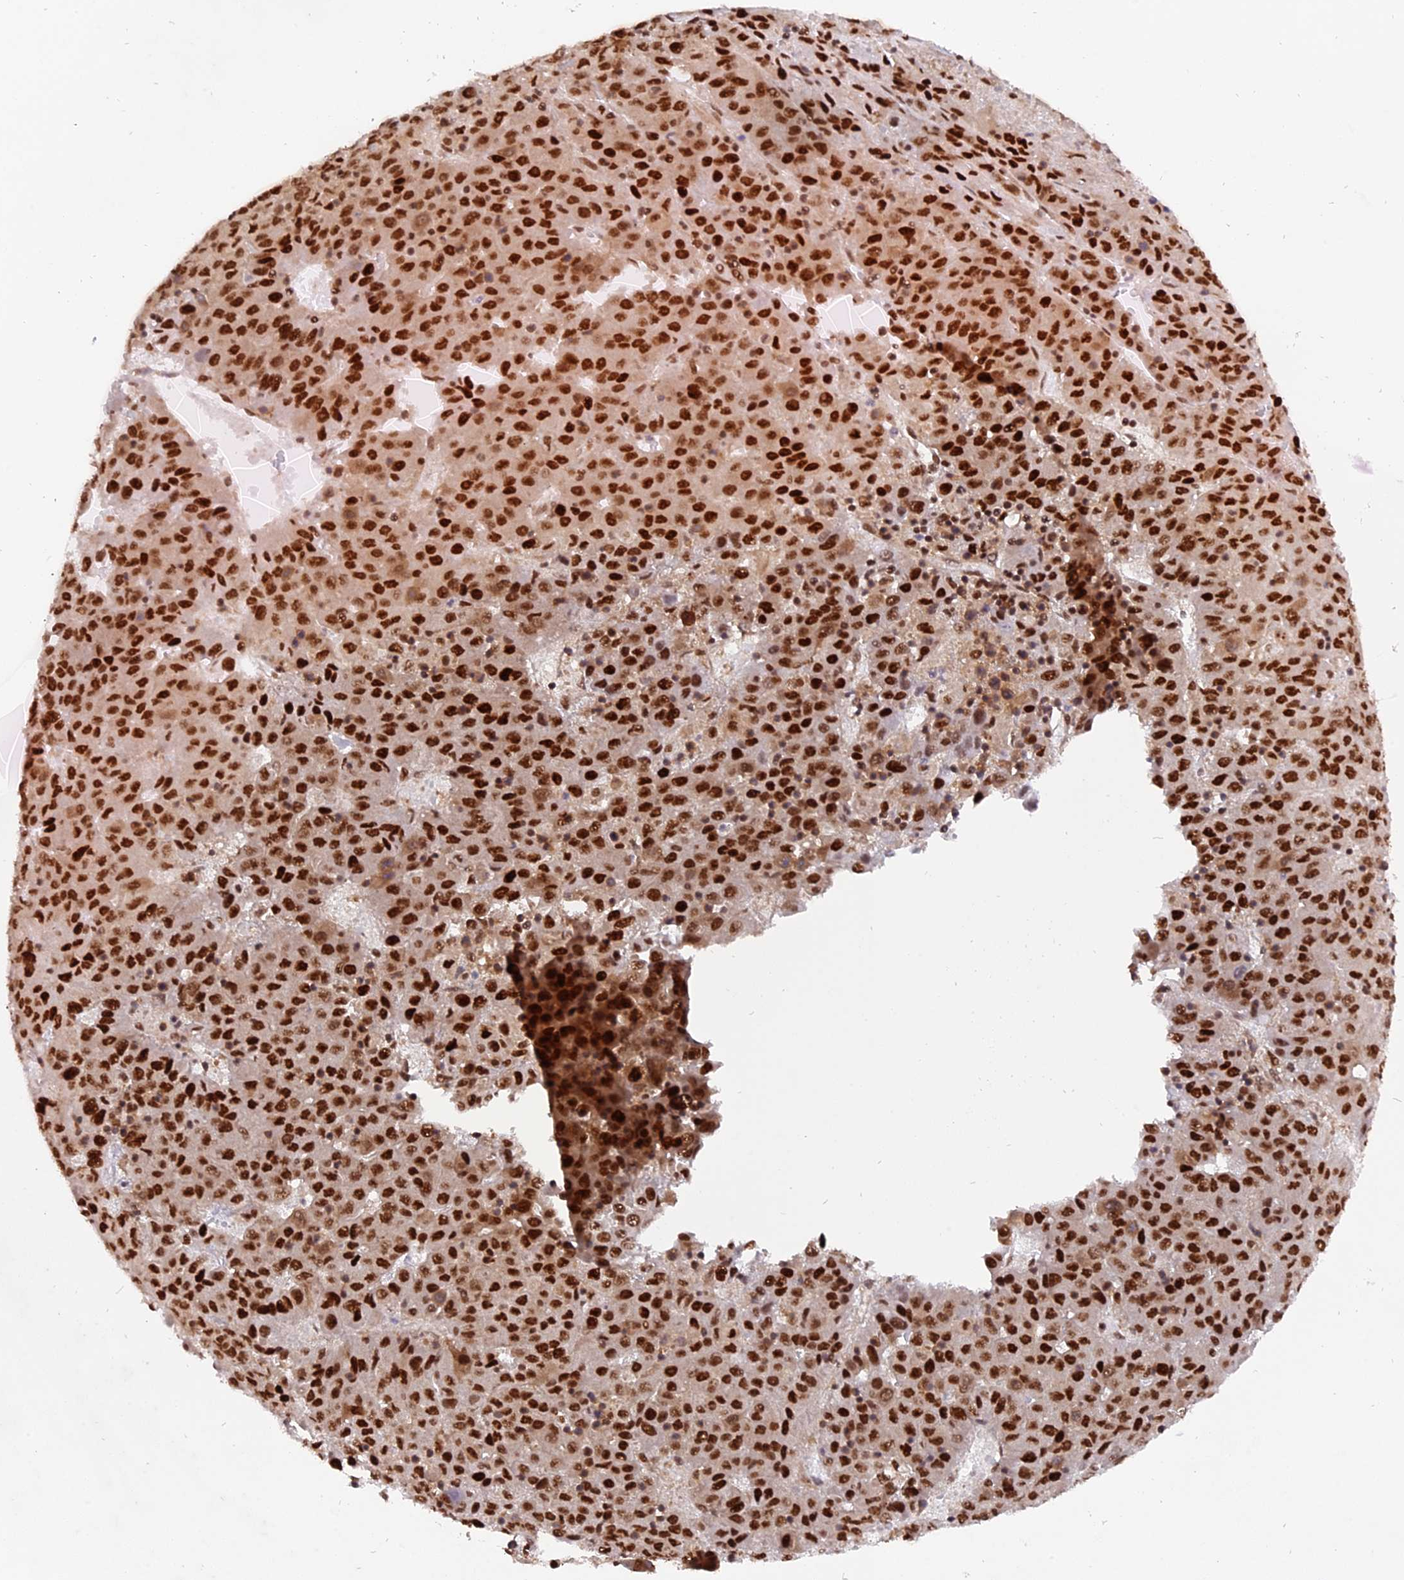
{"staining": {"intensity": "strong", "quantity": ">75%", "location": "nuclear"}, "tissue": "liver cancer", "cell_type": "Tumor cells", "image_type": "cancer", "snomed": [{"axis": "morphology", "description": "Carcinoma, Hepatocellular, NOS"}, {"axis": "topography", "description": "Liver"}], "caption": "This image reveals IHC staining of human hepatocellular carcinoma (liver), with high strong nuclear positivity in about >75% of tumor cells.", "gene": "RAMAC", "patient": {"sex": "female", "age": 53}}